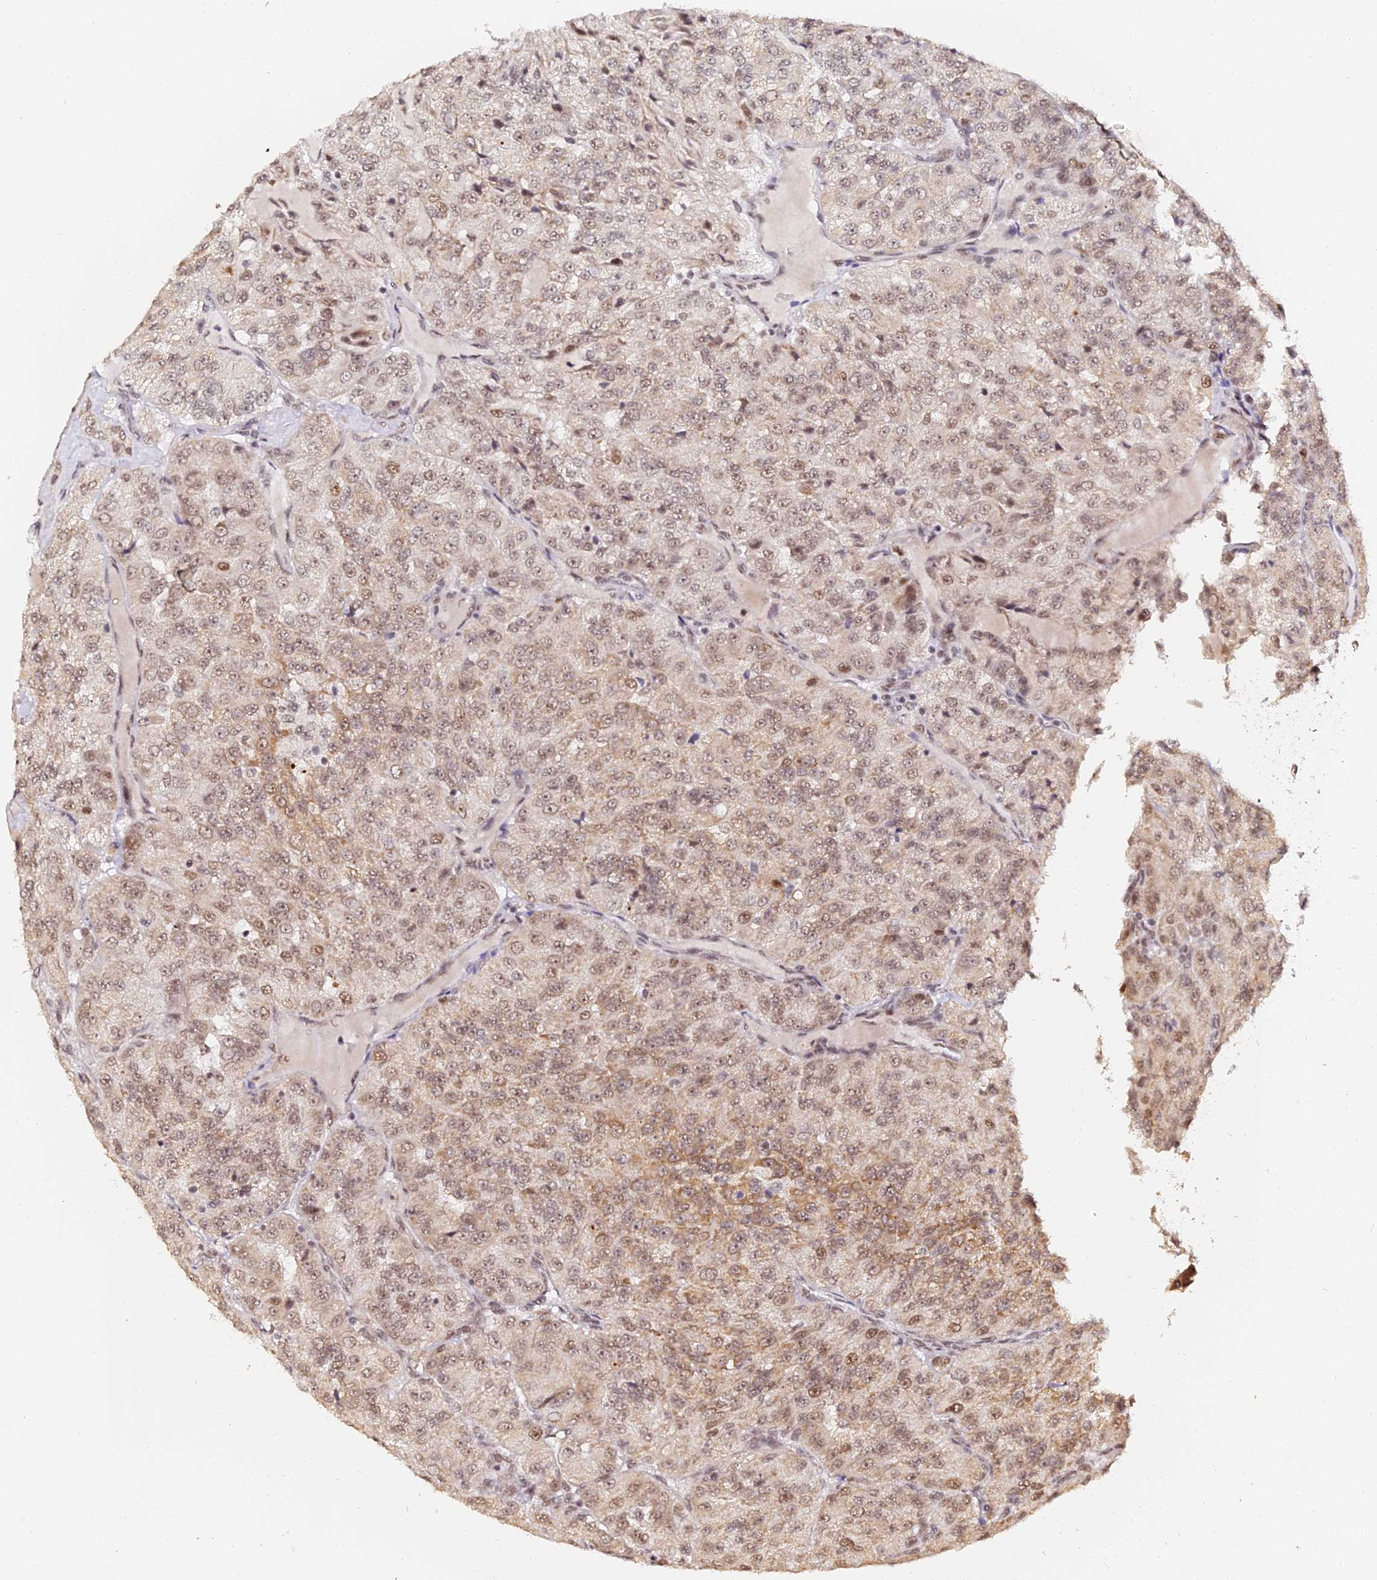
{"staining": {"intensity": "moderate", "quantity": ">75%", "location": "nuclear"}, "tissue": "renal cancer", "cell_type": "Tumor cells", "image_type": "cancer", "snomed": [{"axis": "morphology", "description": "Adenocarcinoma, NOS"}, {"axis": "topography", "description": "Kidney"}], "caption": "High-magnification brightfield microscopy of renal cancer (adenocarcinoma) stained with DAB (brown) and counterstained with hematoxylin (blue). tumor cells exhibit moderate nuclear expression is identified in about>75% of cells. (IHC, brightfield microscopy, high magnification).", "gene": "MCRS1", "patient": {"sex": "female", "age": 63}}